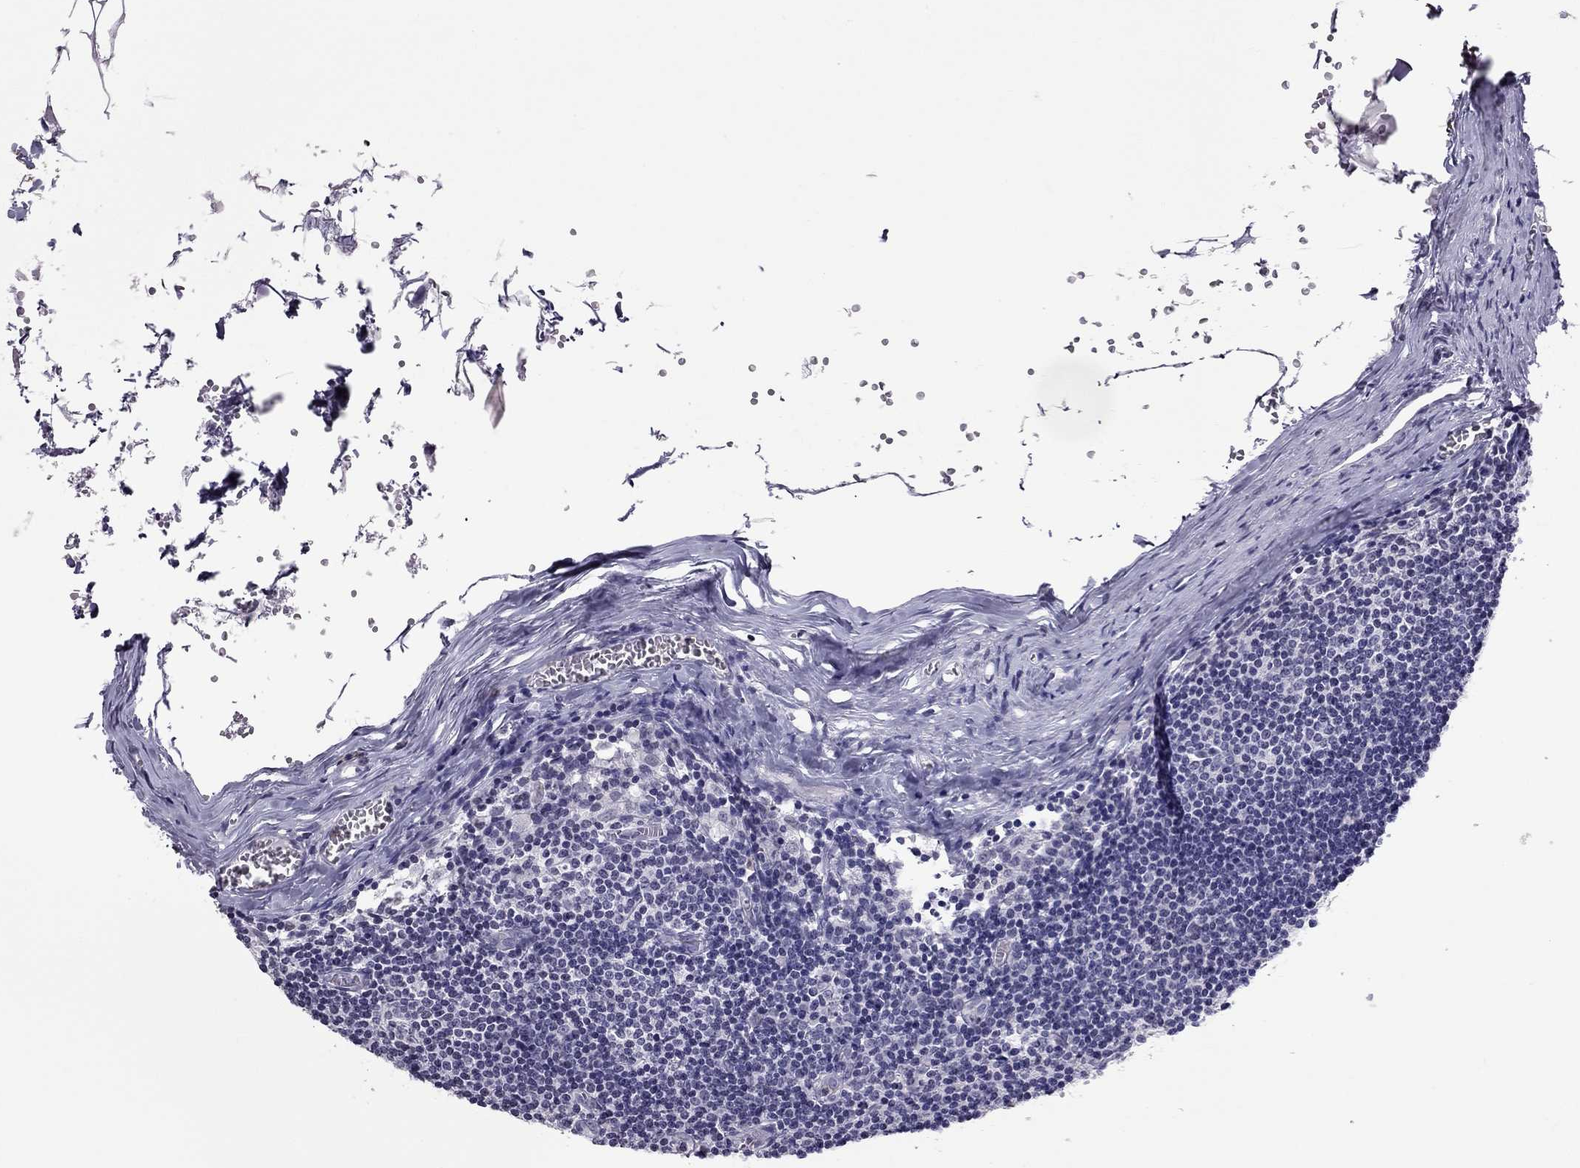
{"staining": {"intensity": "negative", "quantity": "none", "location": "none"}, "tissue": "lymph node", "cell_type": "Germinal center cells", "image_type": "normal", "snomed": [{"axis": "morphology", "description": "Normal tissue, NOS"}, {"axis": "topography", "description": "Lymph node"}], "caption": "Lymph node was stained to show a protein in brown. There is no significant expression in germinal center cells. The staining is performed using DAB brown chromogen with nuclei counter-stained in using hematoxylin.", "gene": "MUC15", "patient": {"sex": "male", "age": 59}}